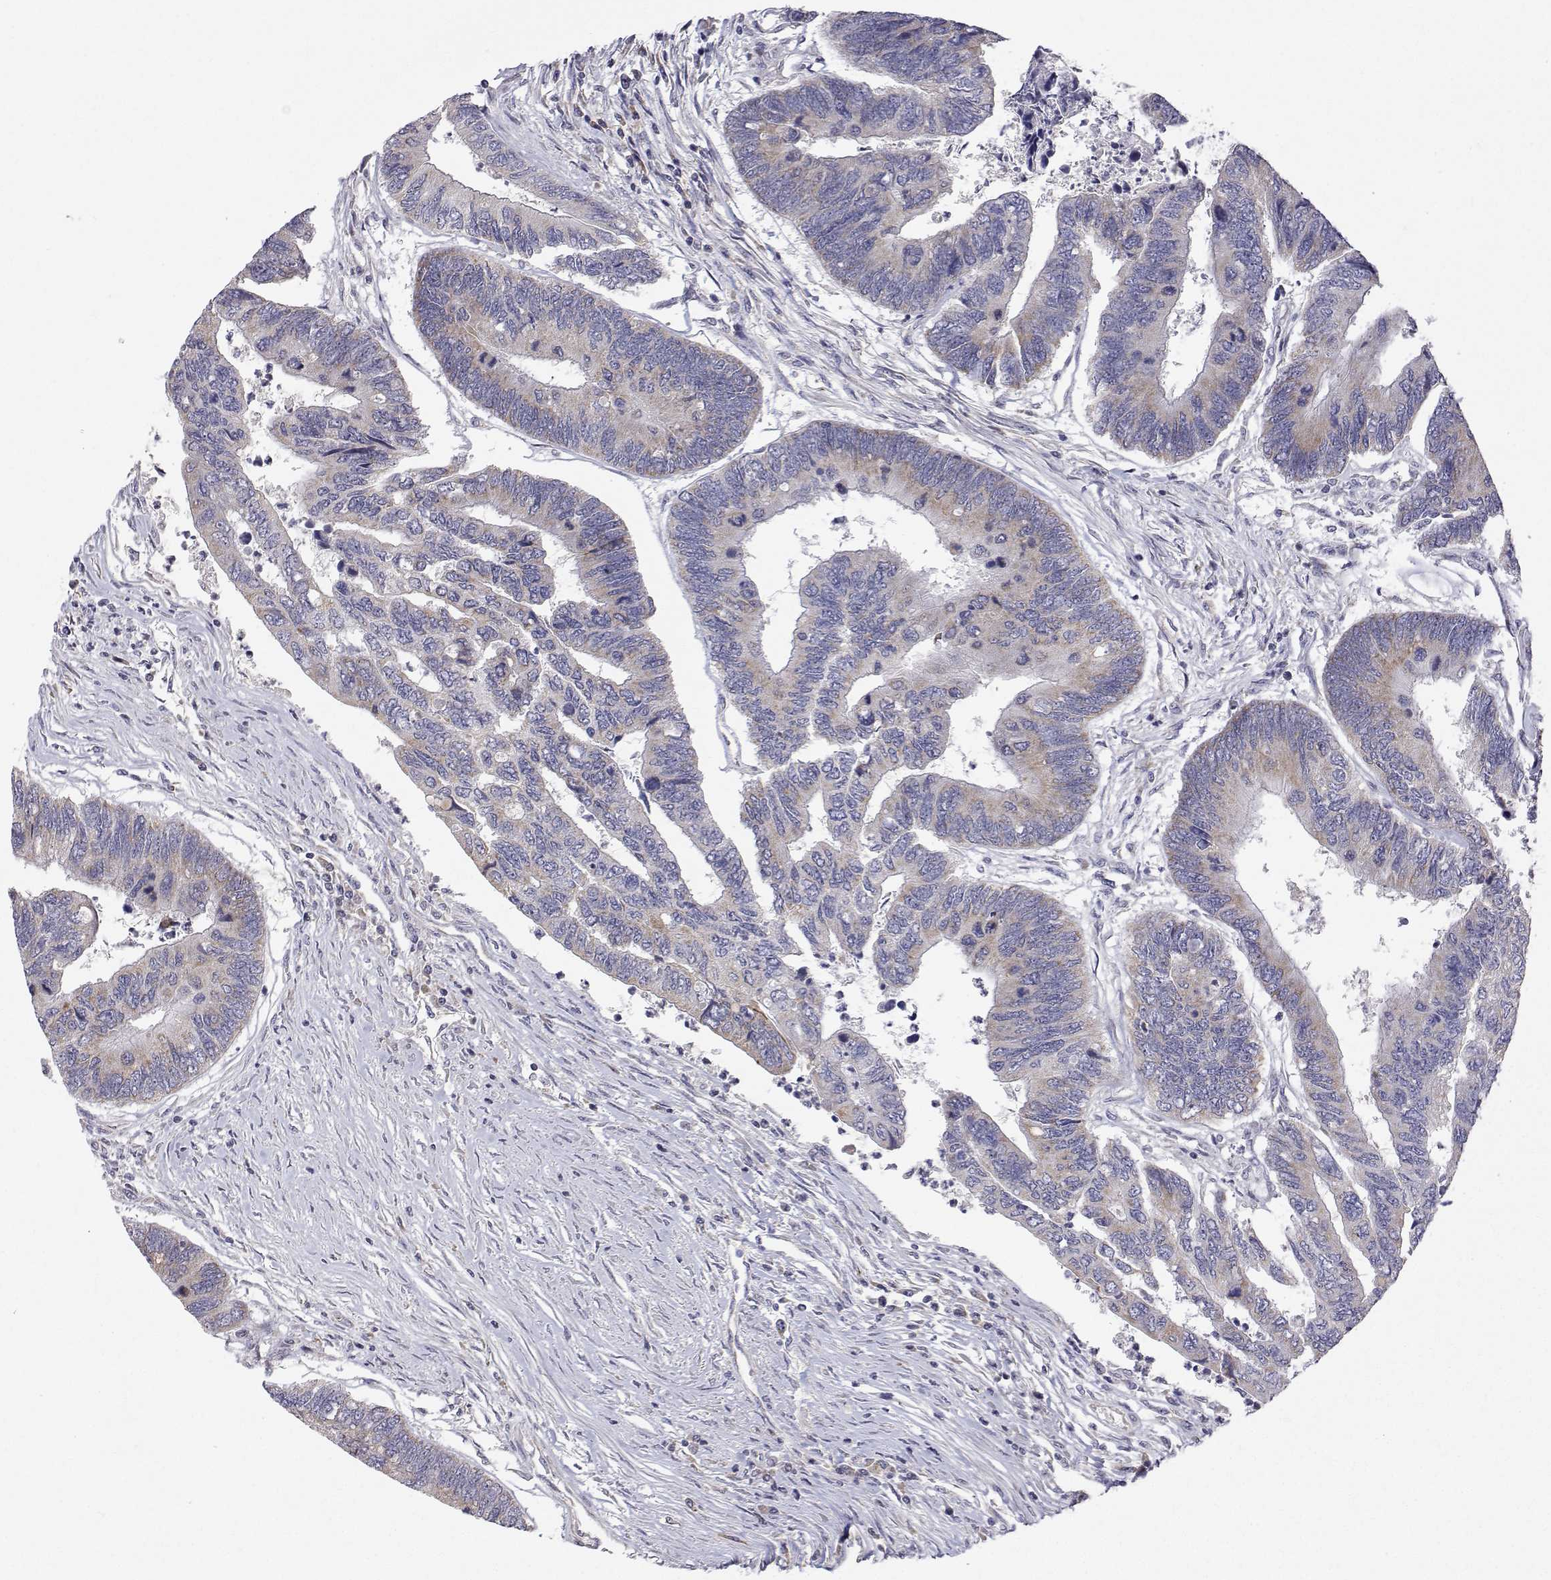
{"staining": {"intensity": "weak", "quantity": "<25%", "location": "cytoplasmic/membranous"}, "tissue": "colorectal cancer", "cell_type": "Tumor cells", "image_type": "cancer", "snomed": [{"axis": "morphology", "description": "Adenocarcinoma, NOS"}, {"axis": "topography", "description": "Colon"}], "caption": "Immunohistochemistry micrograph of human colorectal cancer stained for a protein (brown), which displays no staining in tumor cells. The staining was performed using DAB (3,3'-diaminobenzidine) to visualize the protein expression in brown, while the nuclei were stained in blue with hematoxylin (Magnification: 20x).", "gene": "MRPL3", "patient": {"sex": "female", "age": 67}}